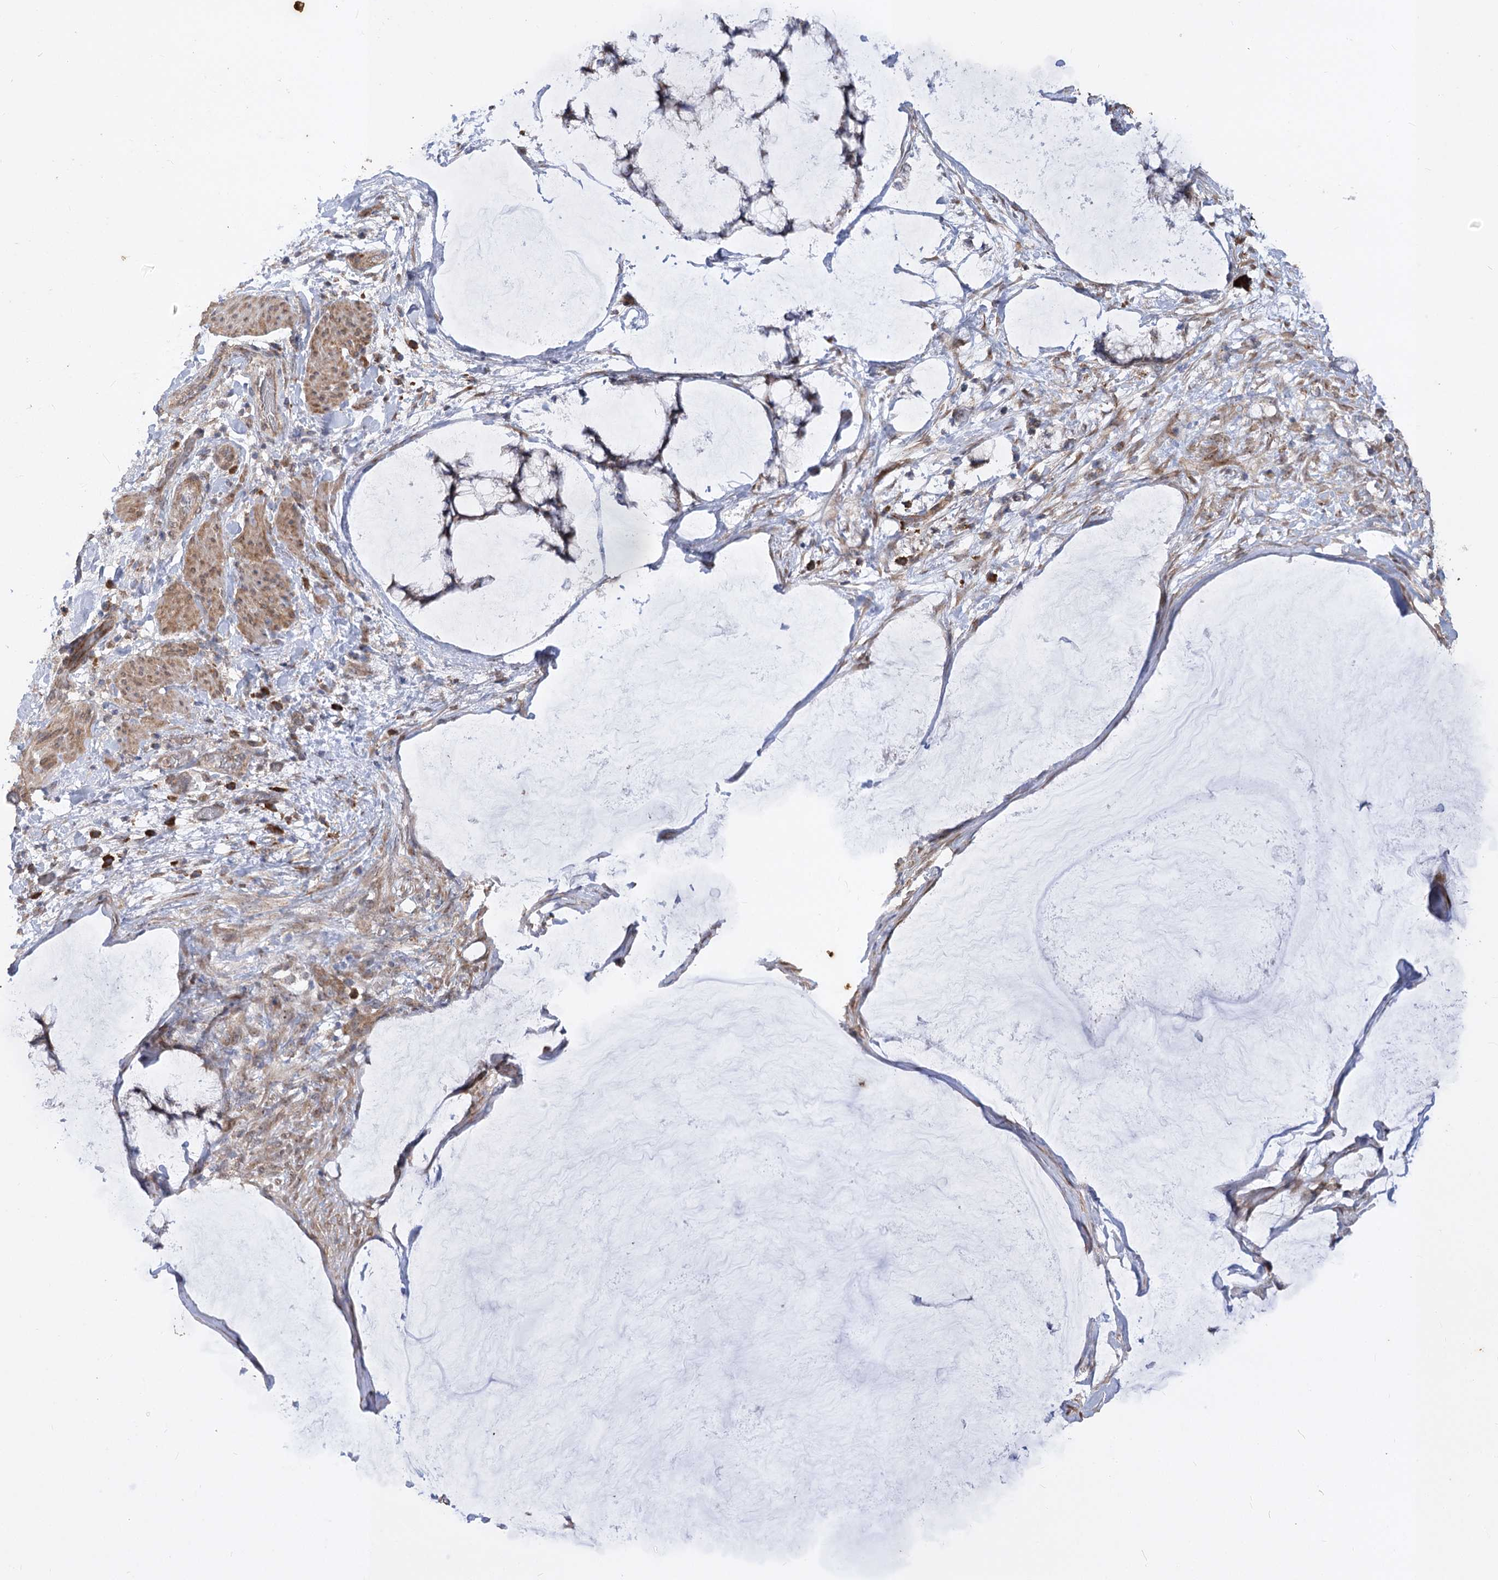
{"staining": {"intensity": "weak", "quantity": "<25%", "location": "cytoplasmic/membranous"}, "tissue": "ovarian cancer", "cell_type": "Tumor cells", "image_type": "cancer", "snomed": [{"axis": "morphology", "description": "Cystadenocarcinoma, mucinous, NOS"}, {"axis": "topography", "description": "Ovary"}], "caption": "DAB (3,3'-diaminobenzidine) immunohistochemical staining of ovarian mucinous cystadenocarcinoma shows no significant staining in tumor cells. (DAB (3,3'-diaminobenzidine) immunohistochemistry (IHC) with hematoxylin counter stain).", "gene": "ZSCAN23", "patient": {"sex": "female", "age": 42}}